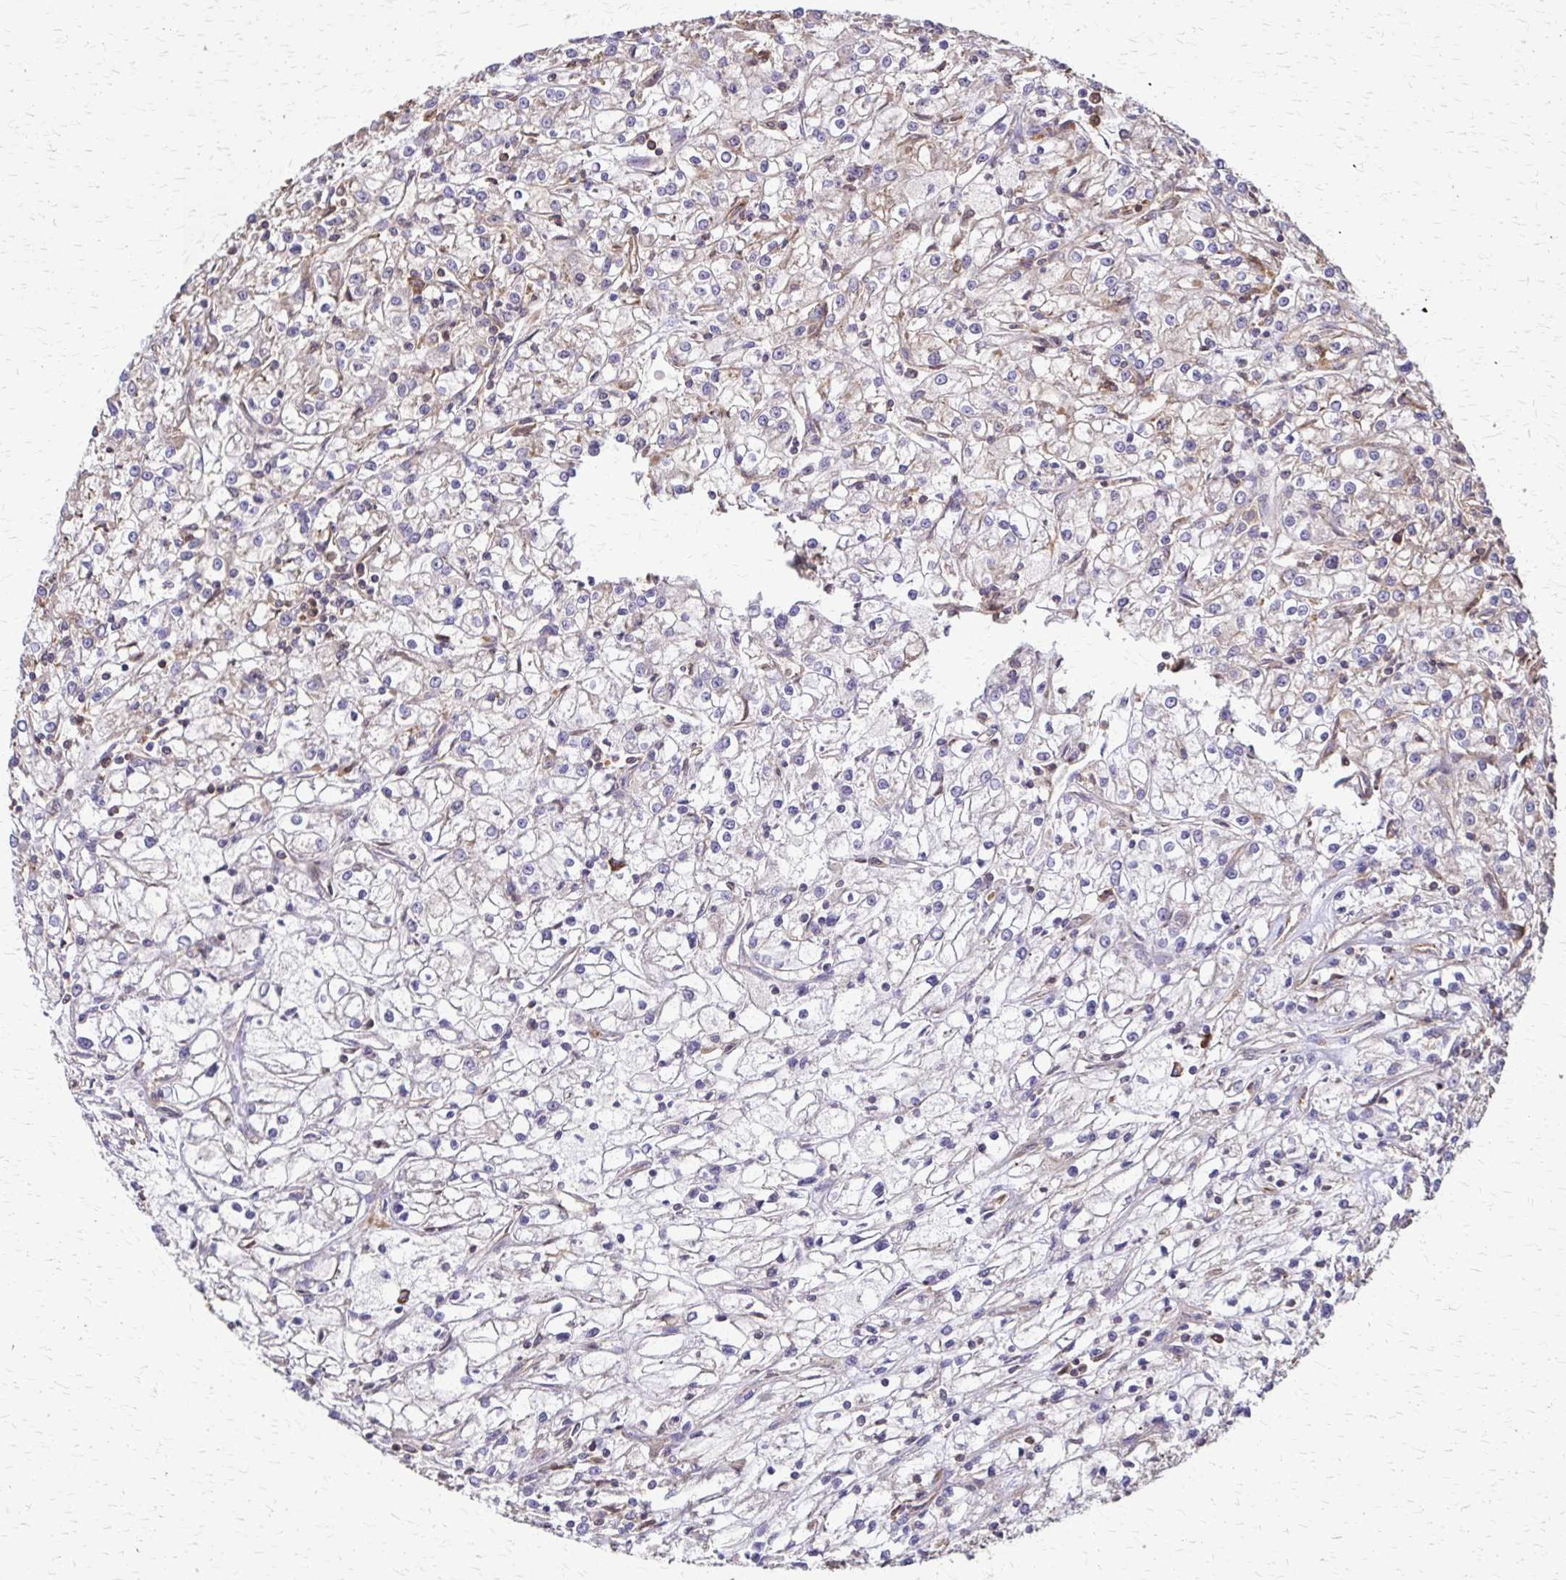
{"staining": {"intensity": "weak", "quantity": "<25%", "location": "cytoplasmic/membranous"}, "tissue": "renal cancer", "cell_type": "Tumor cells", "image_type": "cancer", "snomed": [{"axis": "morphology", "description": "Adenocarcinoma, NOS"}, {"axis": "topography", "description": "Kidney"}], "caption": "This image is of renal cancer stained with immunohistochemistry (IHC) to label a protein in brown with the nuclei are counter-stained blue. There is no staining in tumor cells.", "gene": "EEF2", "patient": {"sex": "female", "age": 59}}